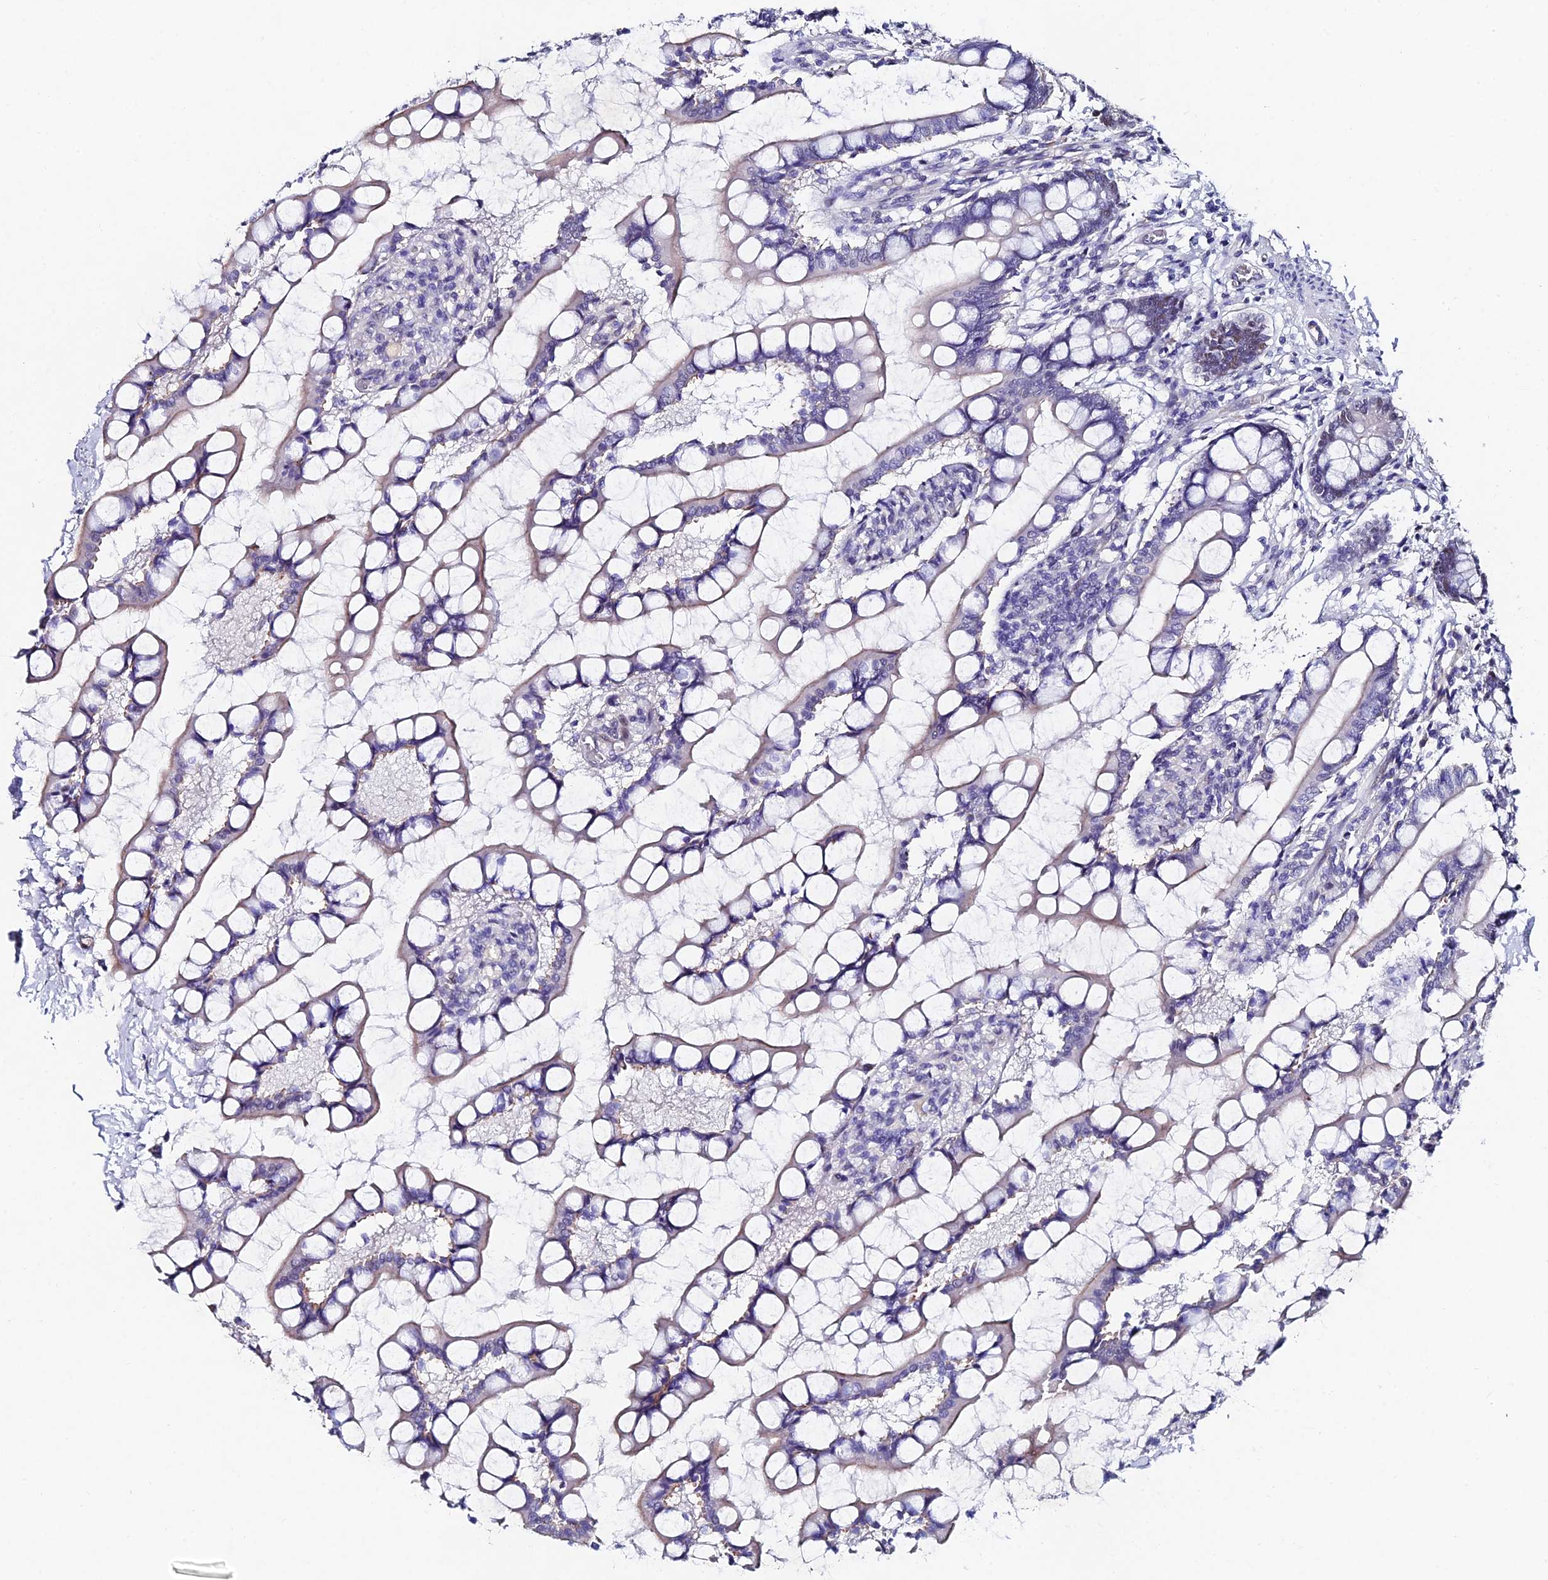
{"staining": {"intensity": "moderate", "quantity": "25%-75%", "location": "cytoplasmic/membranous,nuclear"}, "tissue": "small intestine", "cell_type": "Glandular cells", "image_type": "normal", "snomed": [{"axis": "morphology", "description": "Normal tissue, NOS"}, {"axis": "topography", "description": "Small intestine"}], "caption": "Immunohistochemical staining of normal small intestine displays moderate cytoplasmic/membranous,nuclear protein staining in about 25%-75% of glandular cells.", "gene": "TRIM24", "patient": {"sex": "male", "age": 52}}